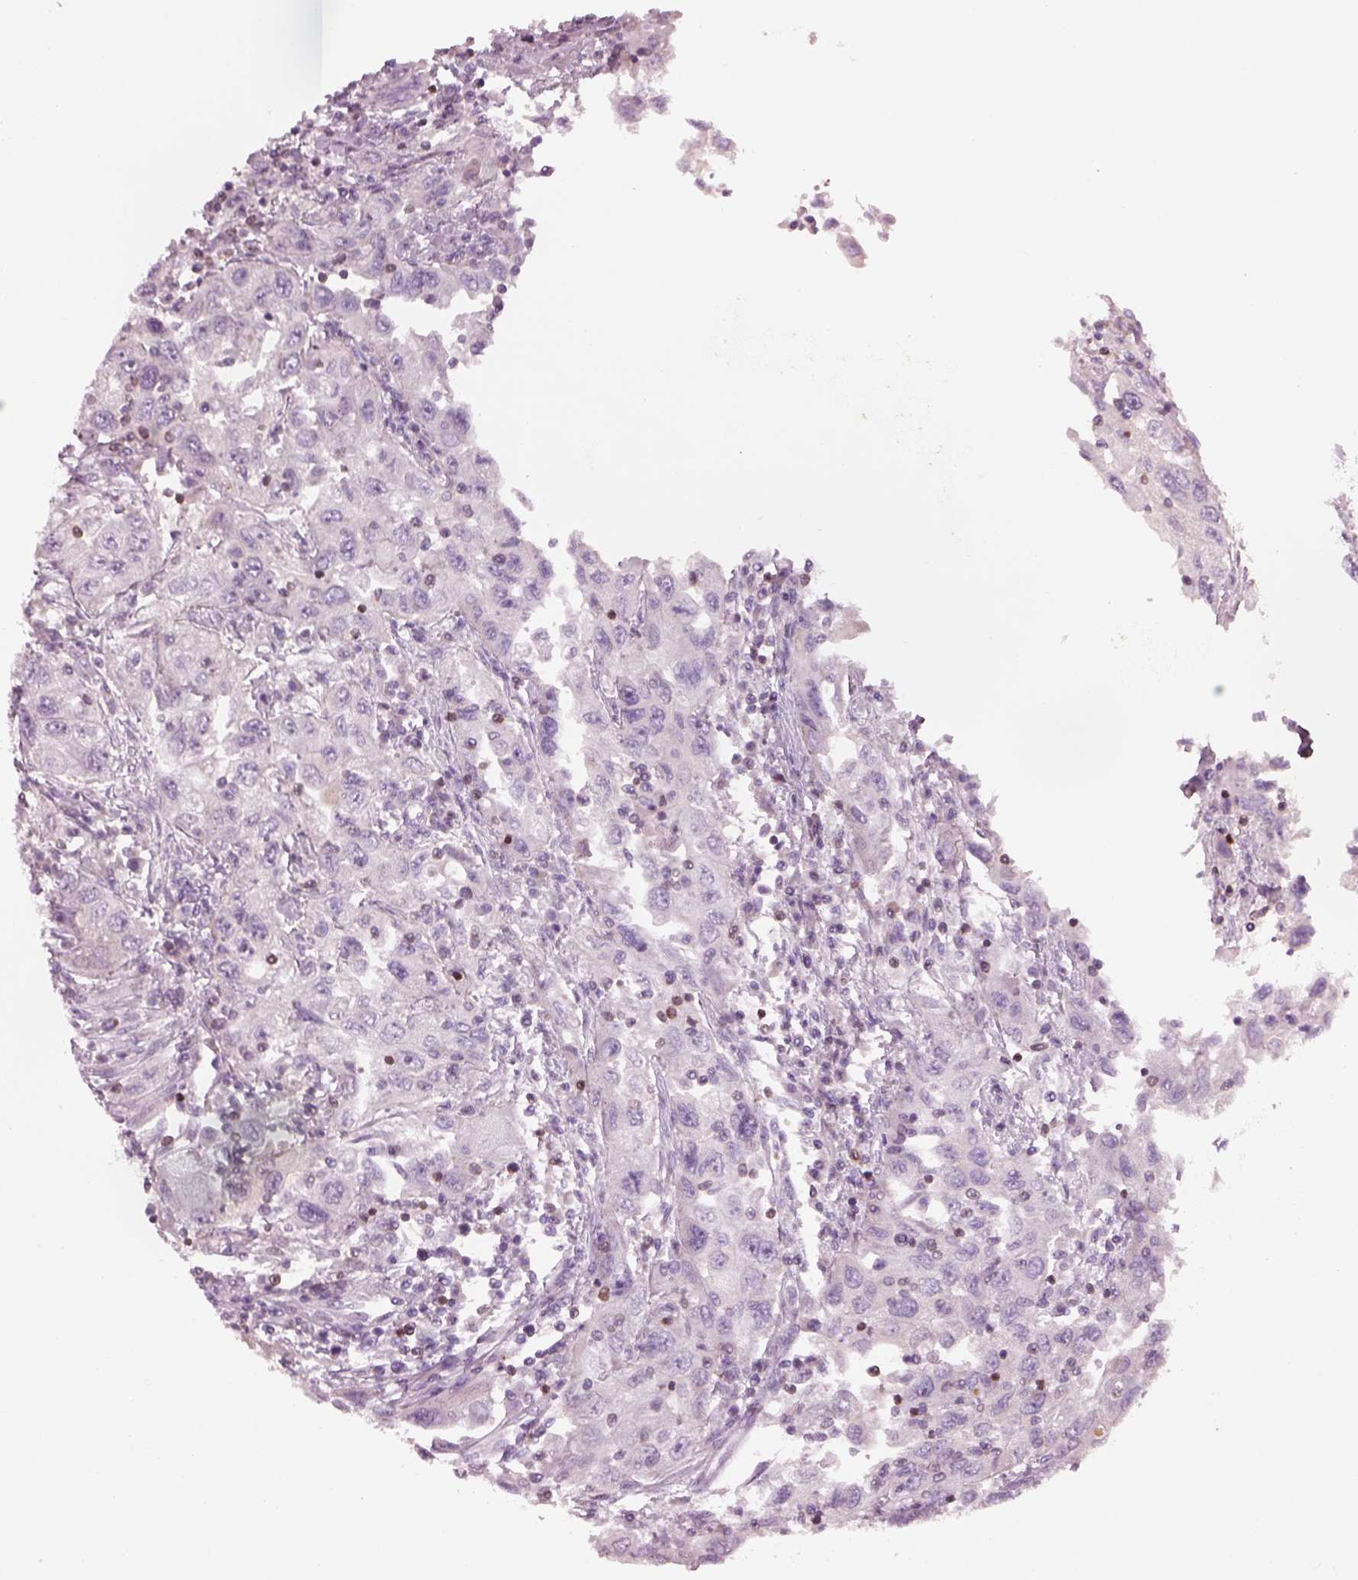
{"staining": {"intensity": "negative", "quantity": "none", "location": "none"}, "tissue": "urothelial cancer", "cell_type": "Tumor cells", "image_type": "cancer", "snomed": [{"axis": "morphology", "description": "Urothelial carcinoma, High grade"}, {"axis": "topography", "description": "Urinary bladder"}], "caption": "Immunohistochemistry image of neoplastic tissue: urothelial carcinoma (high-grade) stained with DAB (3,3'-diaminobenzidine) shows no significant protein staining in tumor cells. The staining is performed using DAB (3,3'-diaminobenzidine) brown chromogen with nuclei counter-stained in using hematoxylin.", "gene": "SLC27A2", "patient": {"sex": "male", "age": 76}}